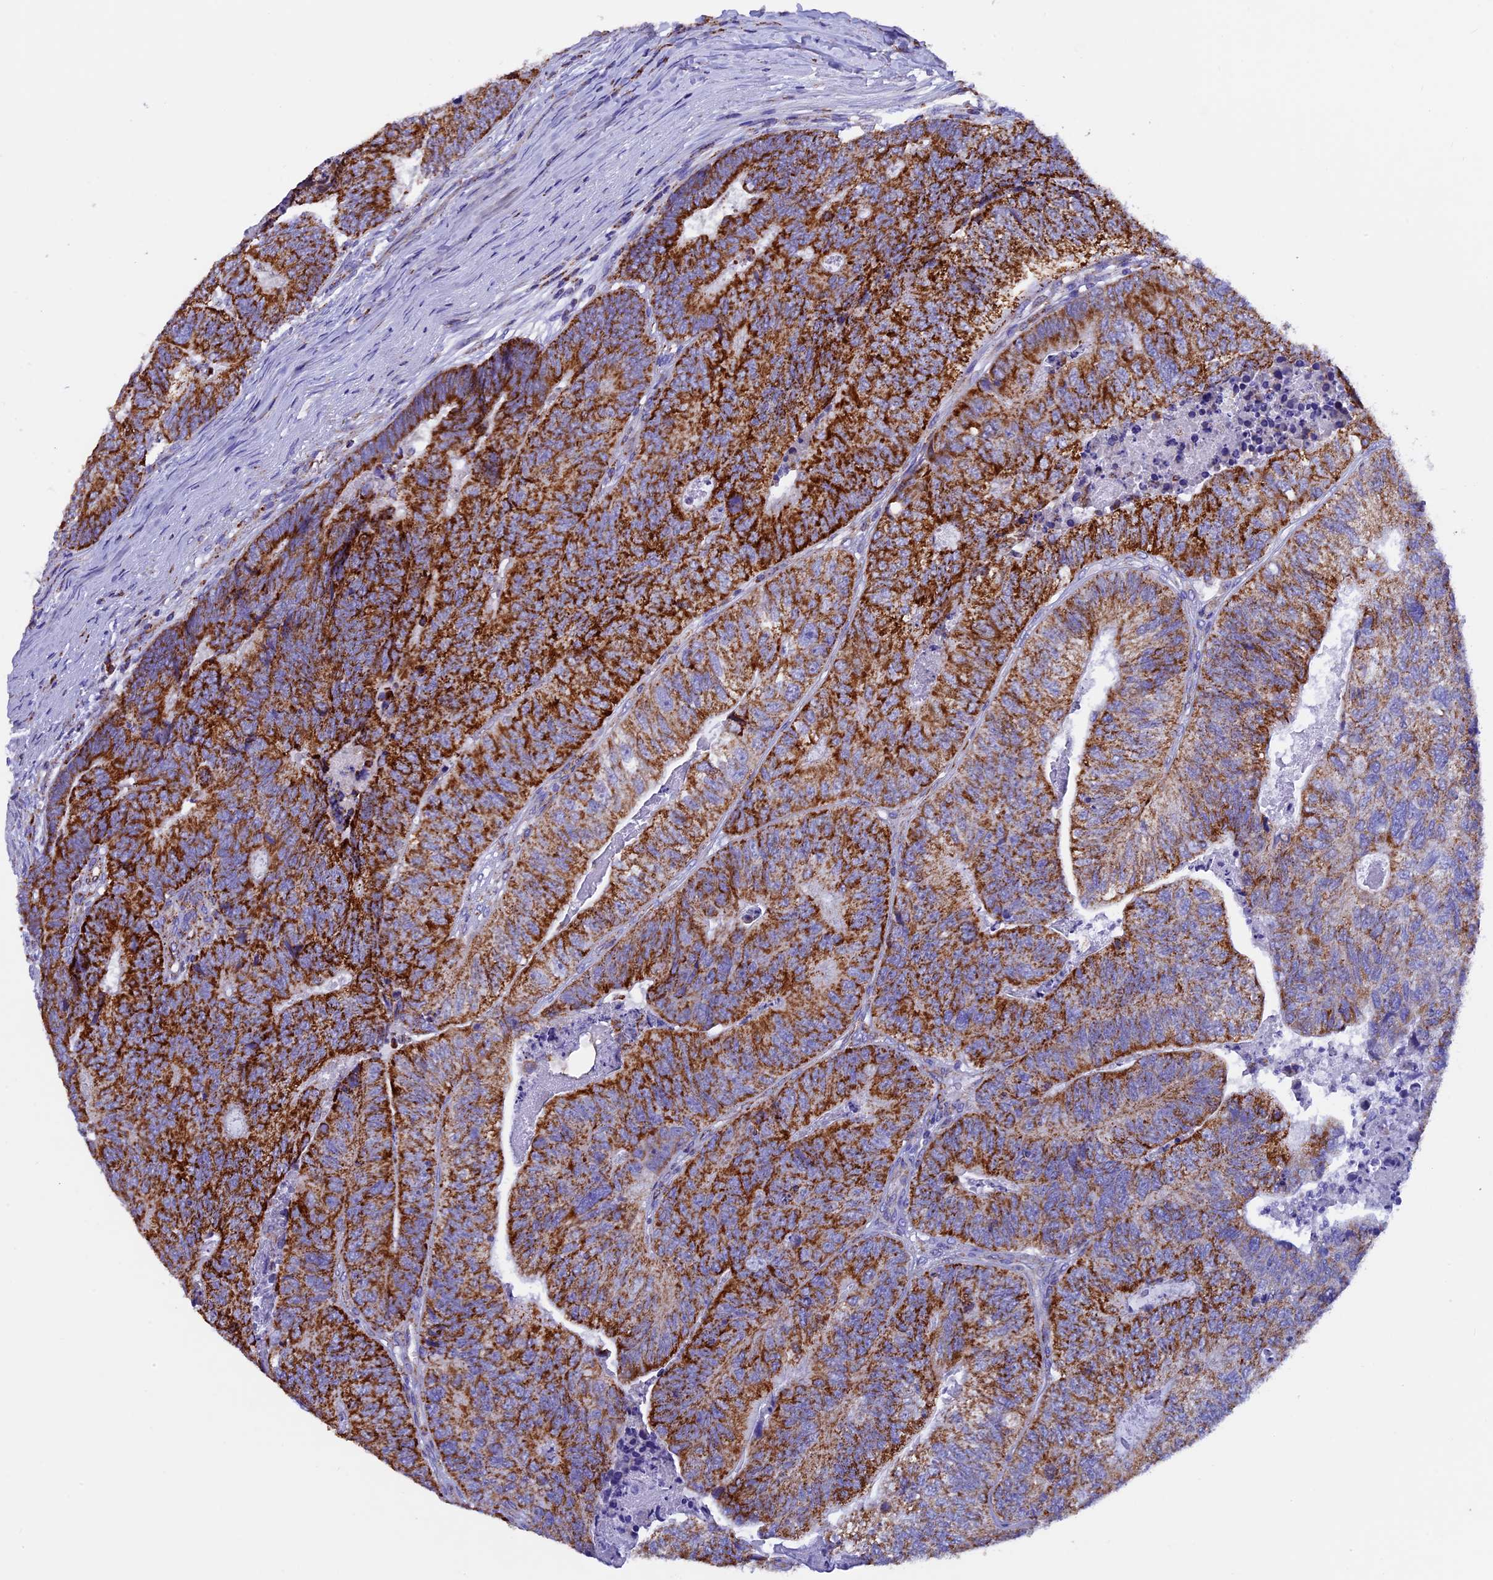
{"staining": {"intensity": "strong", "quantity": ">75%", "location": "cytoplasmic/membranous"}, "tissue": "colorectal cancer", "cell_type": "Tumor cells", "image_type": "cancer", "snomed": [{"axis": "morphology", "description": "Adenocarcinoma, NOS"}, {"axis": "topography", "description": "Colon"}], "caption": "Colorectal adenocarcinoma stained with a protein marker displays strong staining in tumor cells.", "gene": "SLC8B1", "patient": {"sex": "female", "age": 67}}